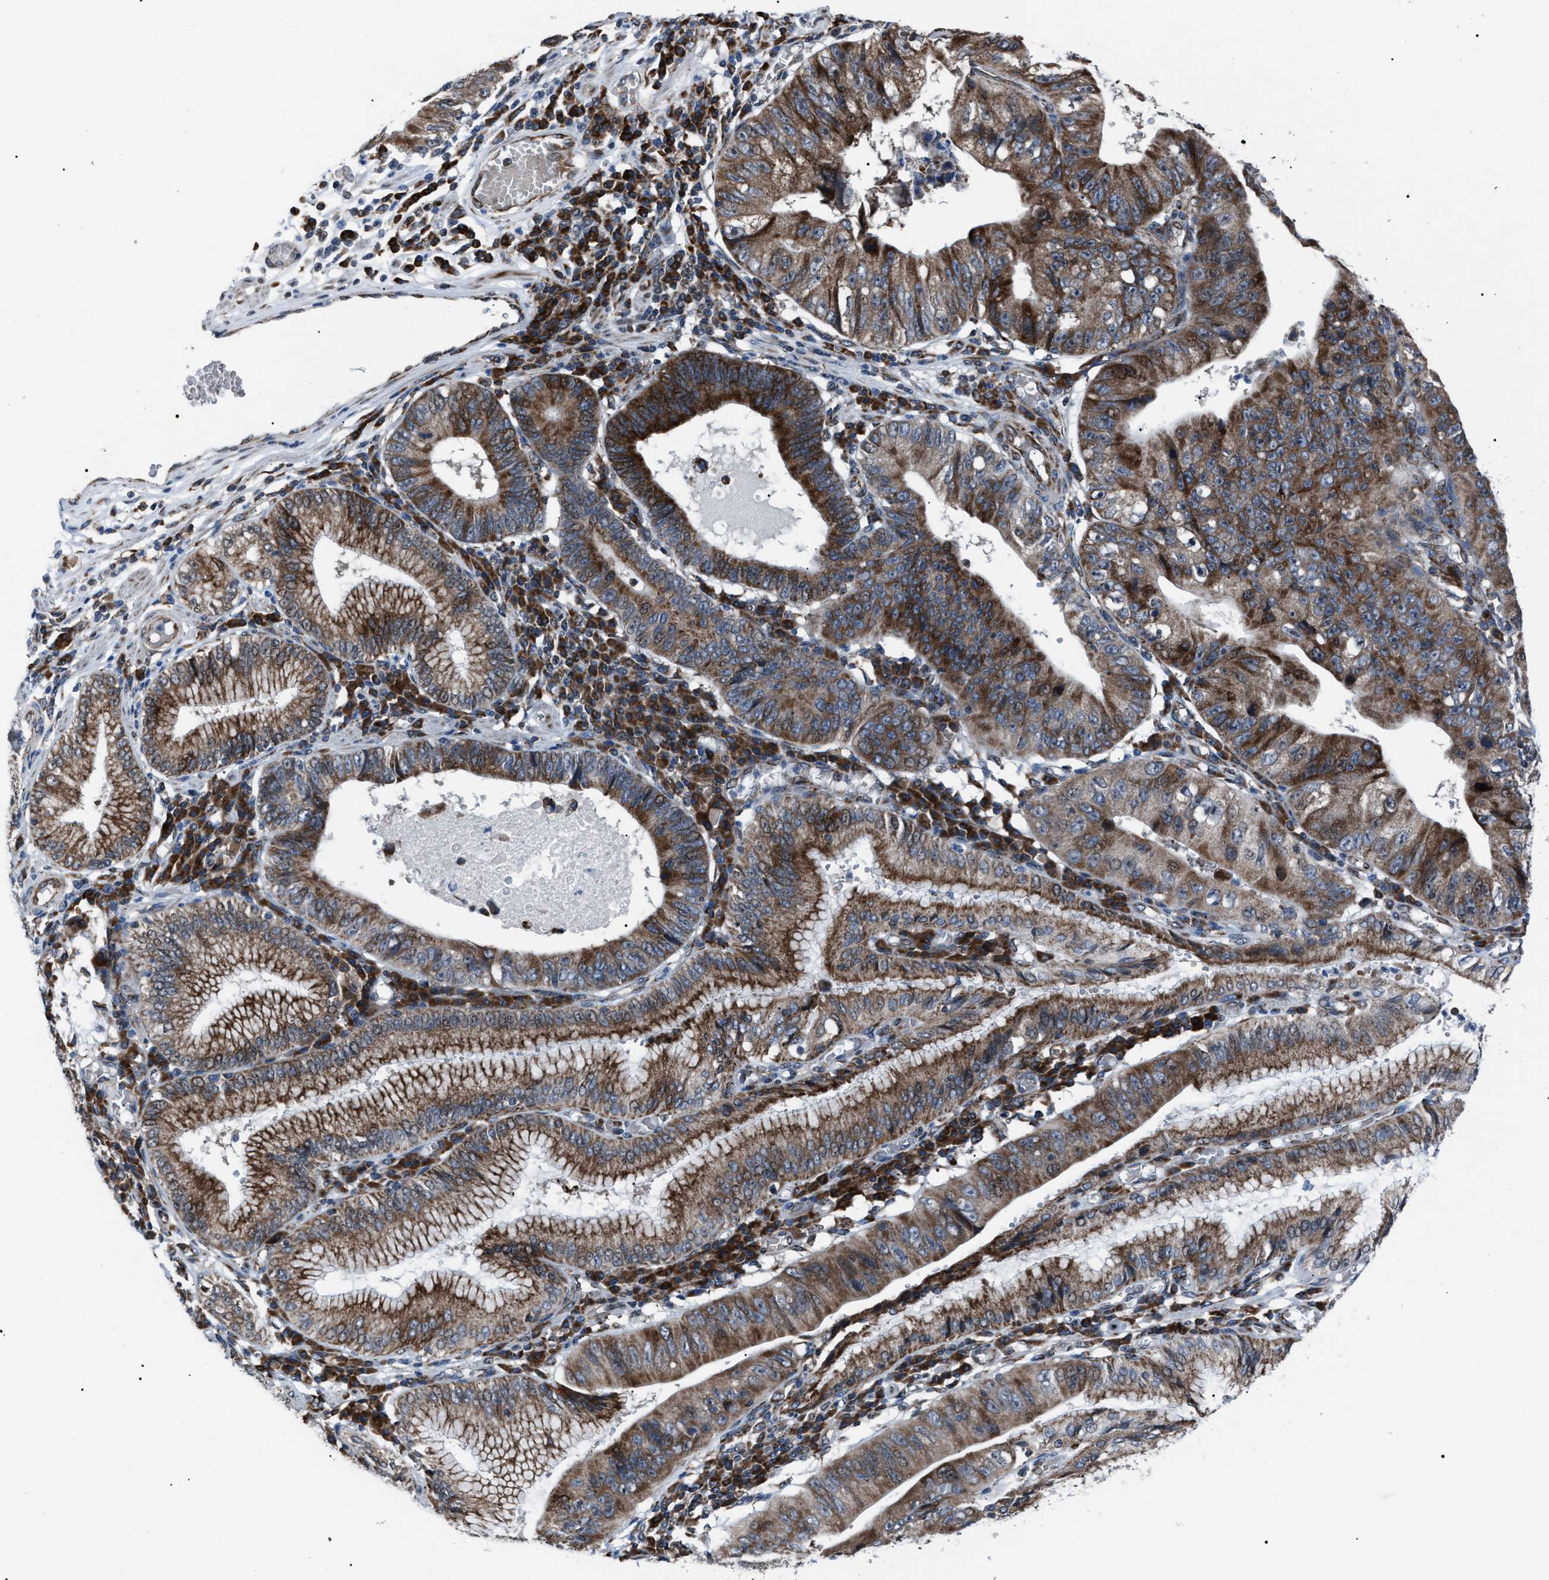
{"staining": {"intensity": "strong", "quantity": ">75%", "location": "cytoplasmic/membranous"}, "tissue": "stomach cancer", "cell_type": "Tumor cells", "image_type": "cancer", "snomed": [{"axis": "morphology", "description": "Adenocarcinoma, NOS"}, {"axis": "topography", "description": "Stomach"}], "caption": "Human adenocarcinoma (stomach) stained for a protein (brown) exhibits strong cytoplasmic/membranous positive staining in about >75% of tumor cells.", "gene": "AGO2", "patient": {"sex": "male", "age": 59}}